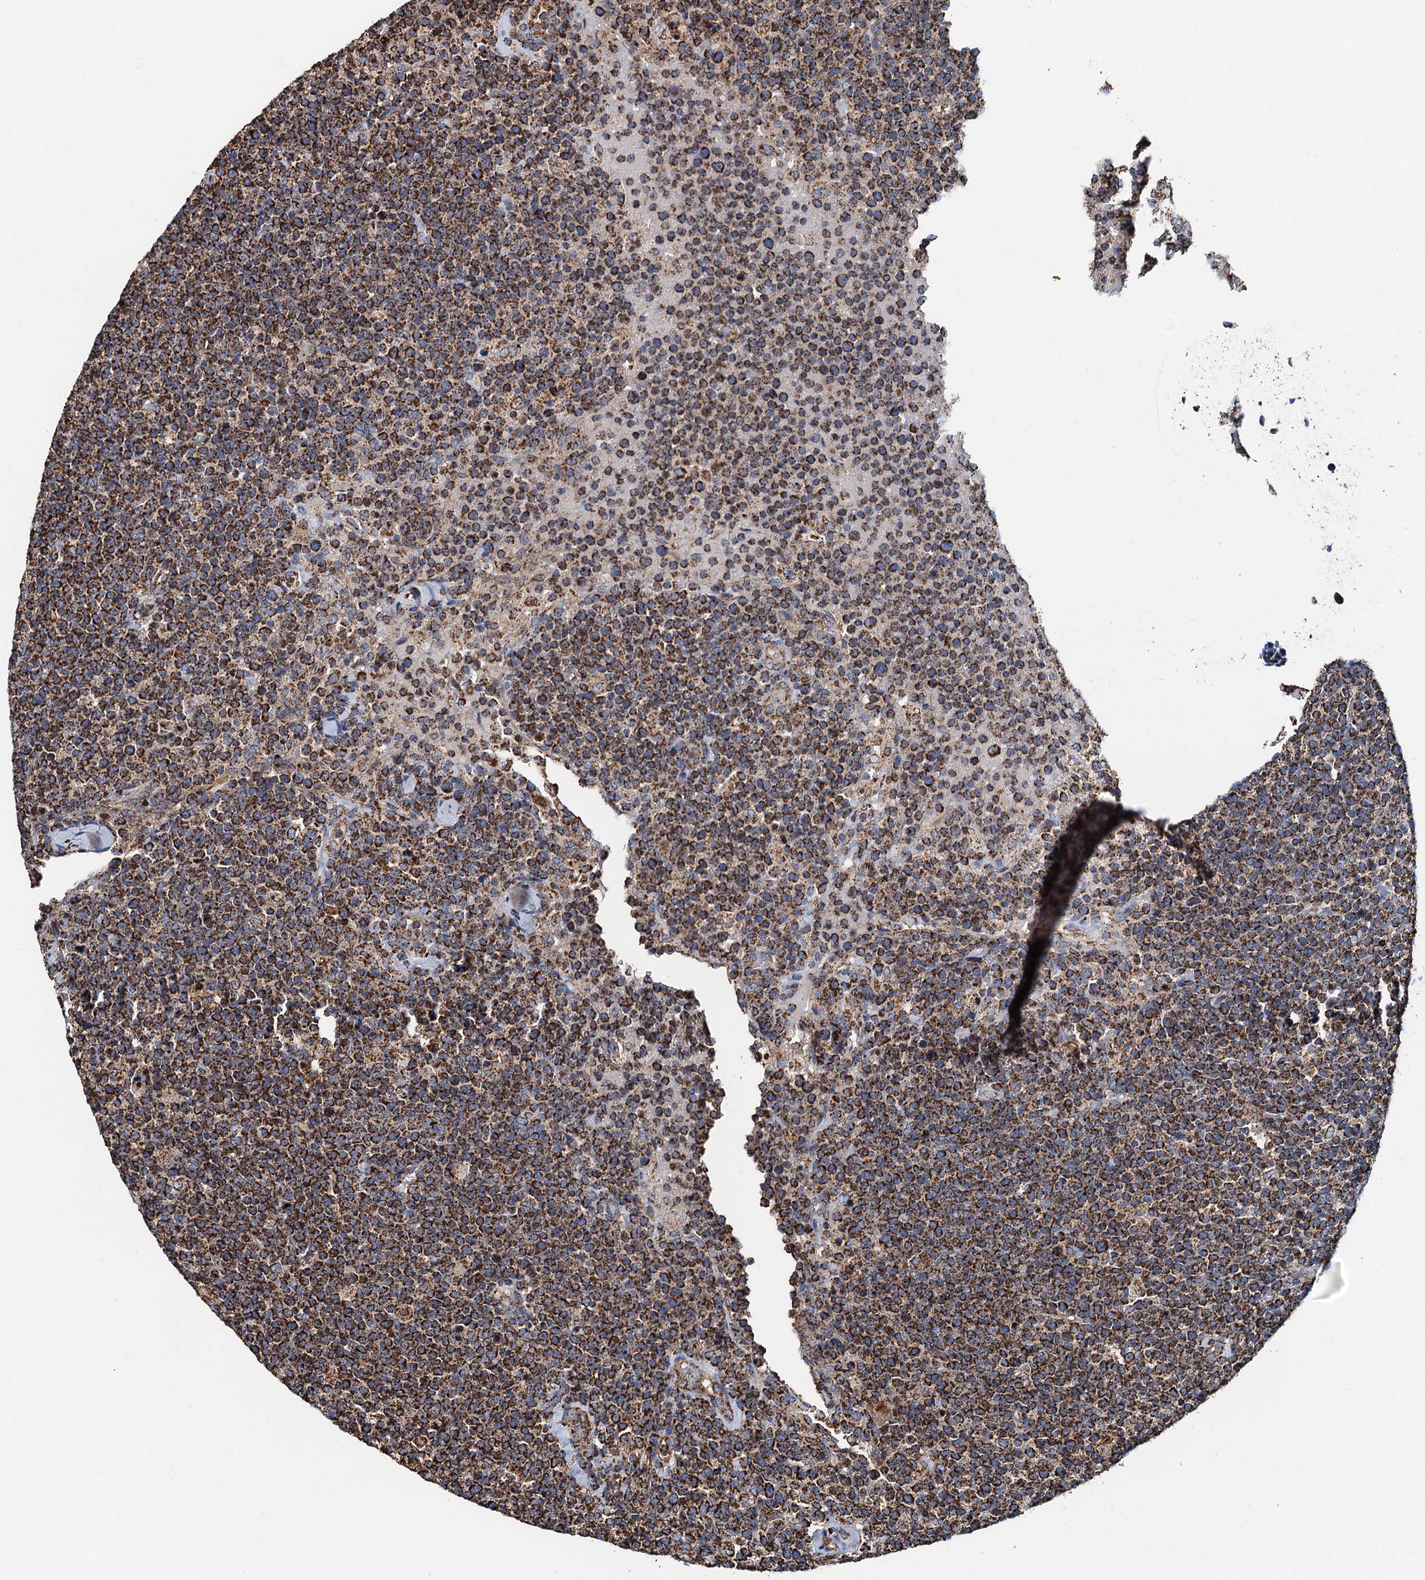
{"staining": {"intensity": "strong", "quantity": ">75%", "location": "cytoplasmic/membranous"}, "tissue": "lymphoma", "cell_type": "Tumor cells", "image_type": "cancer", "snomed": [{"axis": "morphology", "description": "Malignant lymphoma, non-Hodgkin's type, High grade"}, {"axis": "topography", "description": "Lymph node"}], "caption": "This micrograph displays immunohistochemistry (IHC) staining of human lymphoma, with high strong cytoplasmic/membranous staining in approximately >75% of tumor cells.", "gene": "AAGAB", "patient": {"sex": "male", "age": 61}}